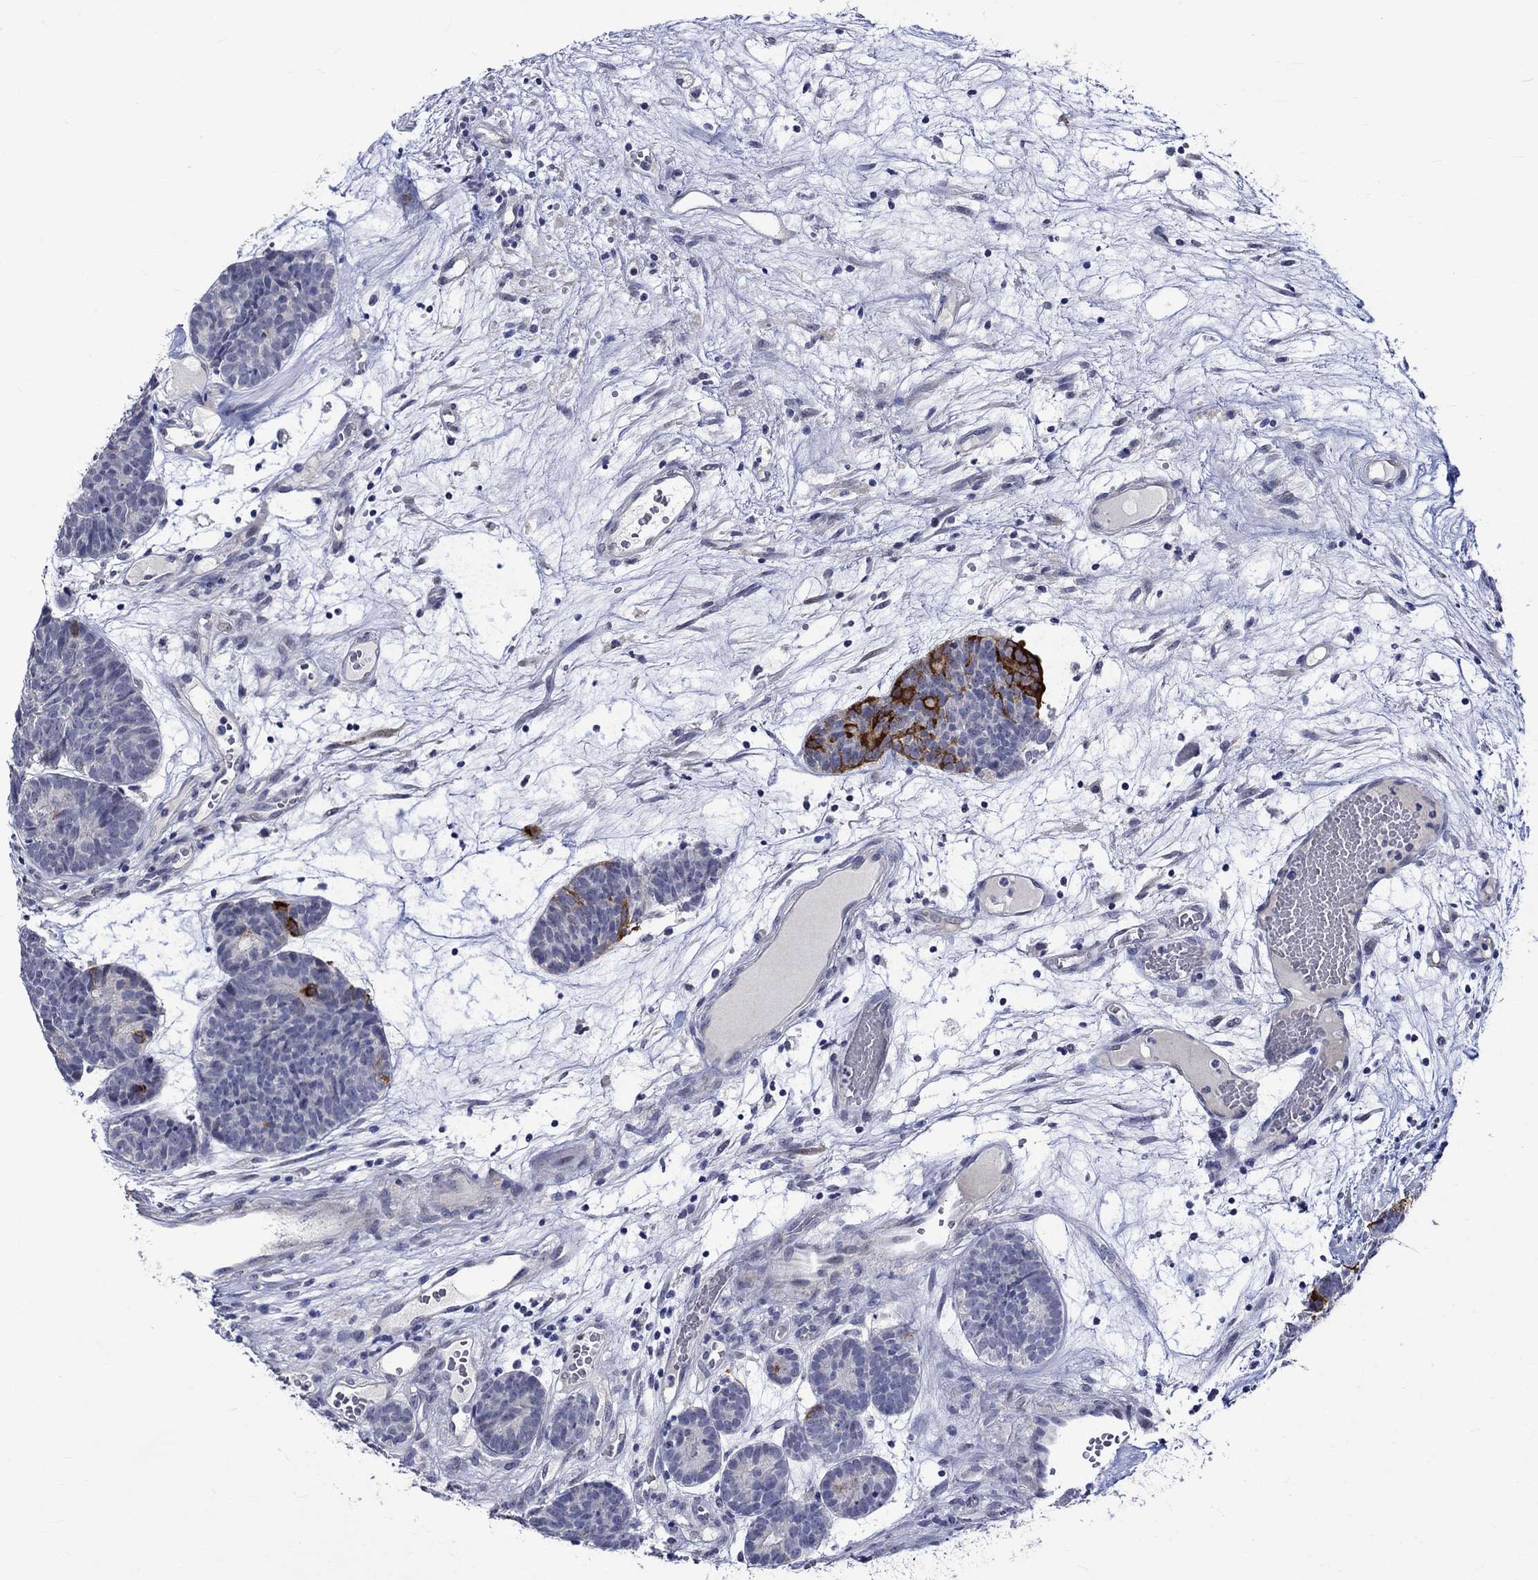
{"staining": {"intensity": "strong", "quantity": "<25%", "location": "cytoplasmic/membranous"}, "tissue": "head and neck cancer", "cell_type": "Tumor cells", "image_type": "cancer", "snomed": [{"axis": "morphology", "description": "Adenocarcinoma, NOS"}, {"axis": "topography", "description": "Head-Neck"}], "caption": "Protein analysis of head and neck cancer (adenocarcinoma) tissue demonstrates strong cytoplasmic/membranous staining in about <25% of tumor cells. (DAB IHC with brightfield microscopy, high magnification).", "gene": "CRYAB", "patient": {"sex": "female", "age": 81}}